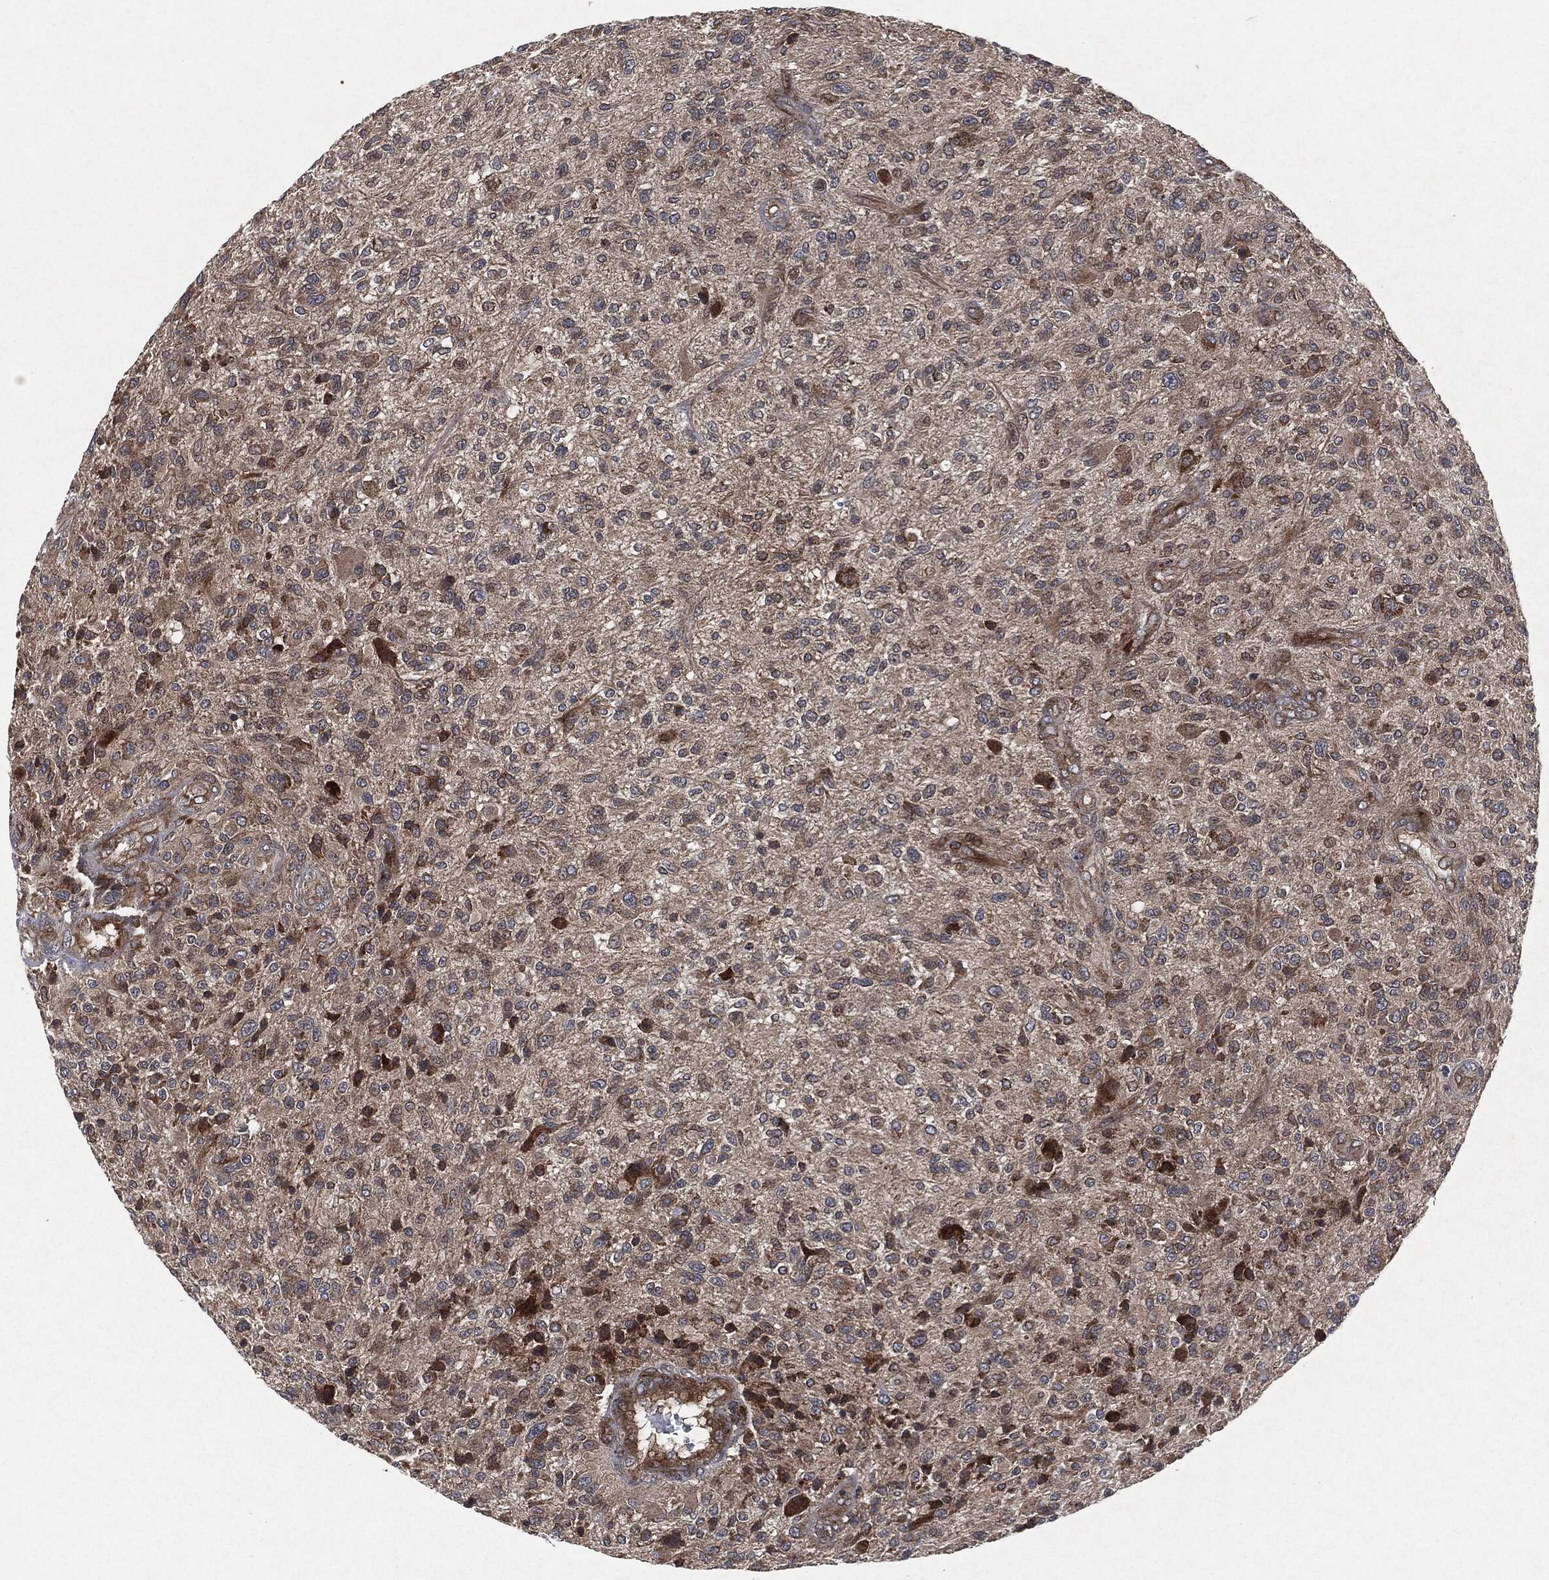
{"staining": {"intensity": "strong", "quantity": "<25%", "location": "cytoplasmic/membranous"}, "tissue": "glioma", "cell_type": "Tumor cells", "image_type": "cancer", "snomed": [{"axis": "morphology", "description": "Glioma, malignant, High grade"}, {"axis": "topography", "description": "Brain"}], "caption": "The micrograph reveals staining of malignant high-grade glioma, revealing strong cytoplasmic/membranous protein staining (brown color) within tumor cells. (Brightfield microscopy of DAB IHC at high magnification).", "gene": "RAF1", "patient": {"sex": "male", "age": 47}}